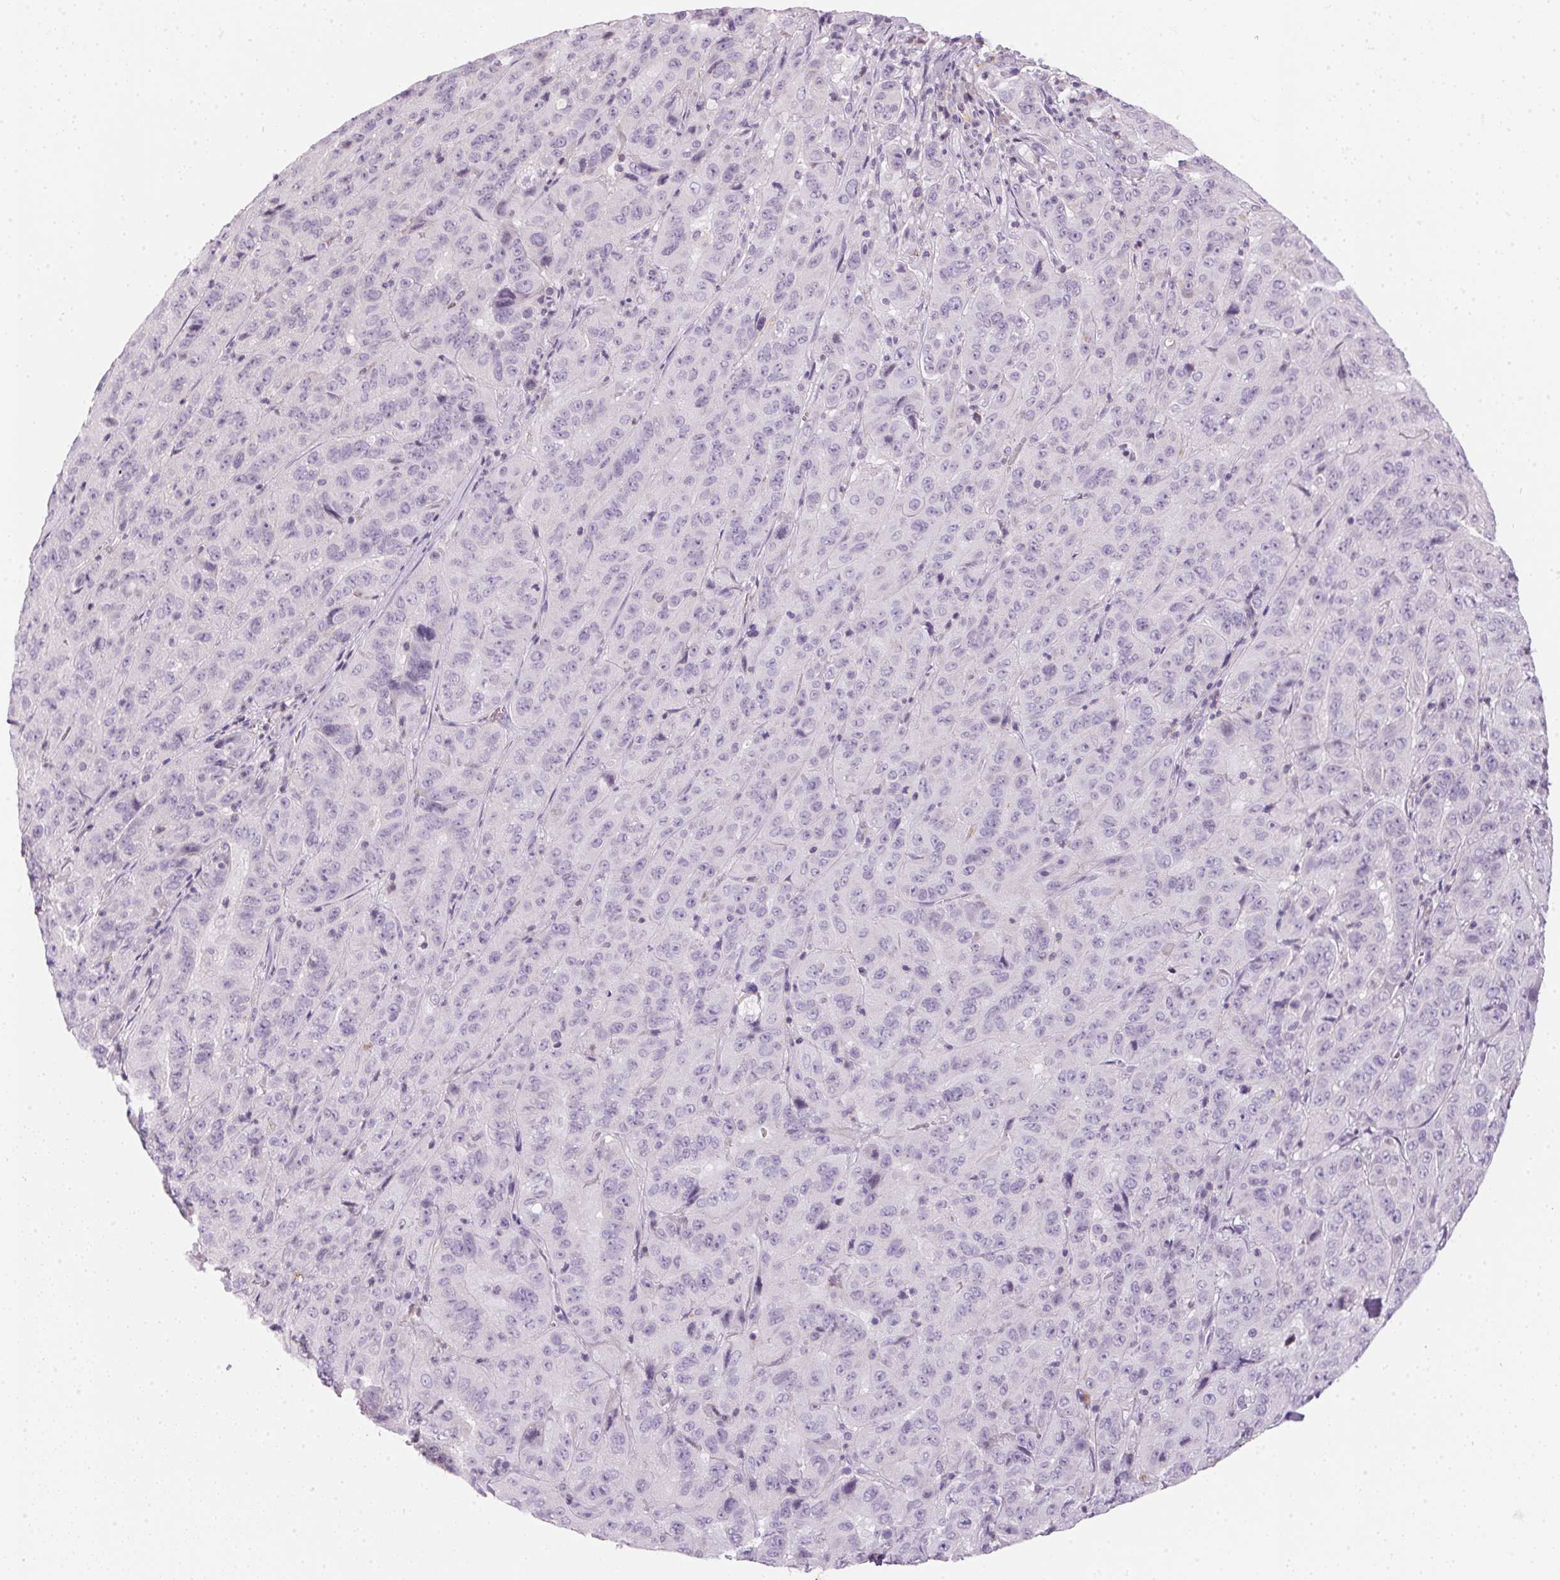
{"staining": {"intensity": "negative", "quantity": "none", "location": "none"}, "tissue": "pancreatic cancer", "cell_type": "Tumor cells", "image_type": "cancer", "snomed": [{"axis": "morphology", "description": "Adenocarcinoma, NOS"}, {"axis": "topography", "description": "Pancreas"}], "caption": "Pancreatic cancer was stained to show a protein in brown. There is no significant staining in tumor cells.", "gene": "ECPAS", "patient": {"sex": "male", "age": 63}}